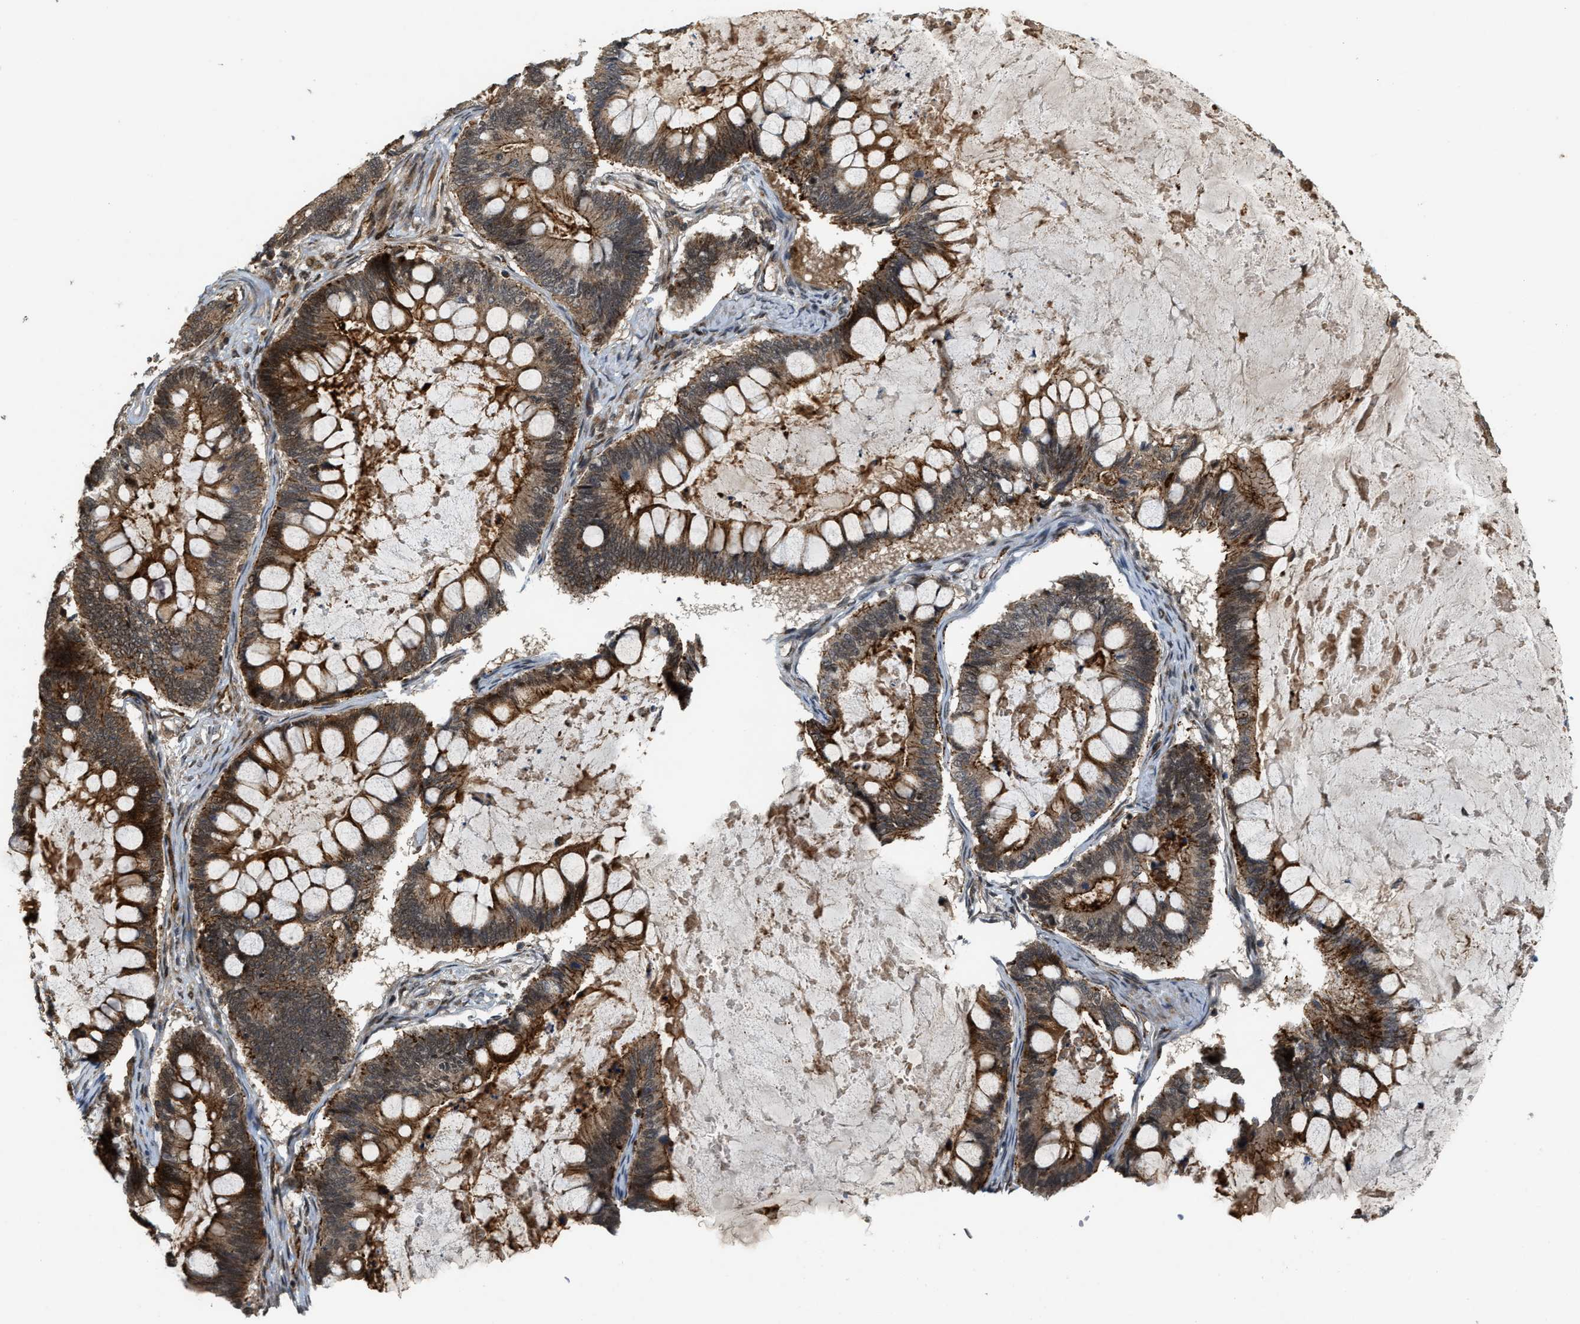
{"staining": {"intensity": "strong", "quantity": ">75%", "location": "cytoplasmic/membranous"}, "tissue": "ovarian cancer", "cell_type": "Tumor cells", "image_type": "cancer", "snomed": [{"axis": "morphology", "description": "Cystadenocarcinoma, mucinous, NOS"}, {"axis": "topography", "description": "Ovary"}], "caption": "High-magnification brightfield microscopy of mucinous cystadenocarcinoma (ovarian) stained with DAB (3,3'-diaminobenzidine) (brown) and counterstained with hematoxylin (blue). tumor cells exhibit strong cytoplasmic/membranous positivity is seen in approximately>75% of cells.", "gene": "DPF2", "patient": {"sex": "female", "age": 61}}